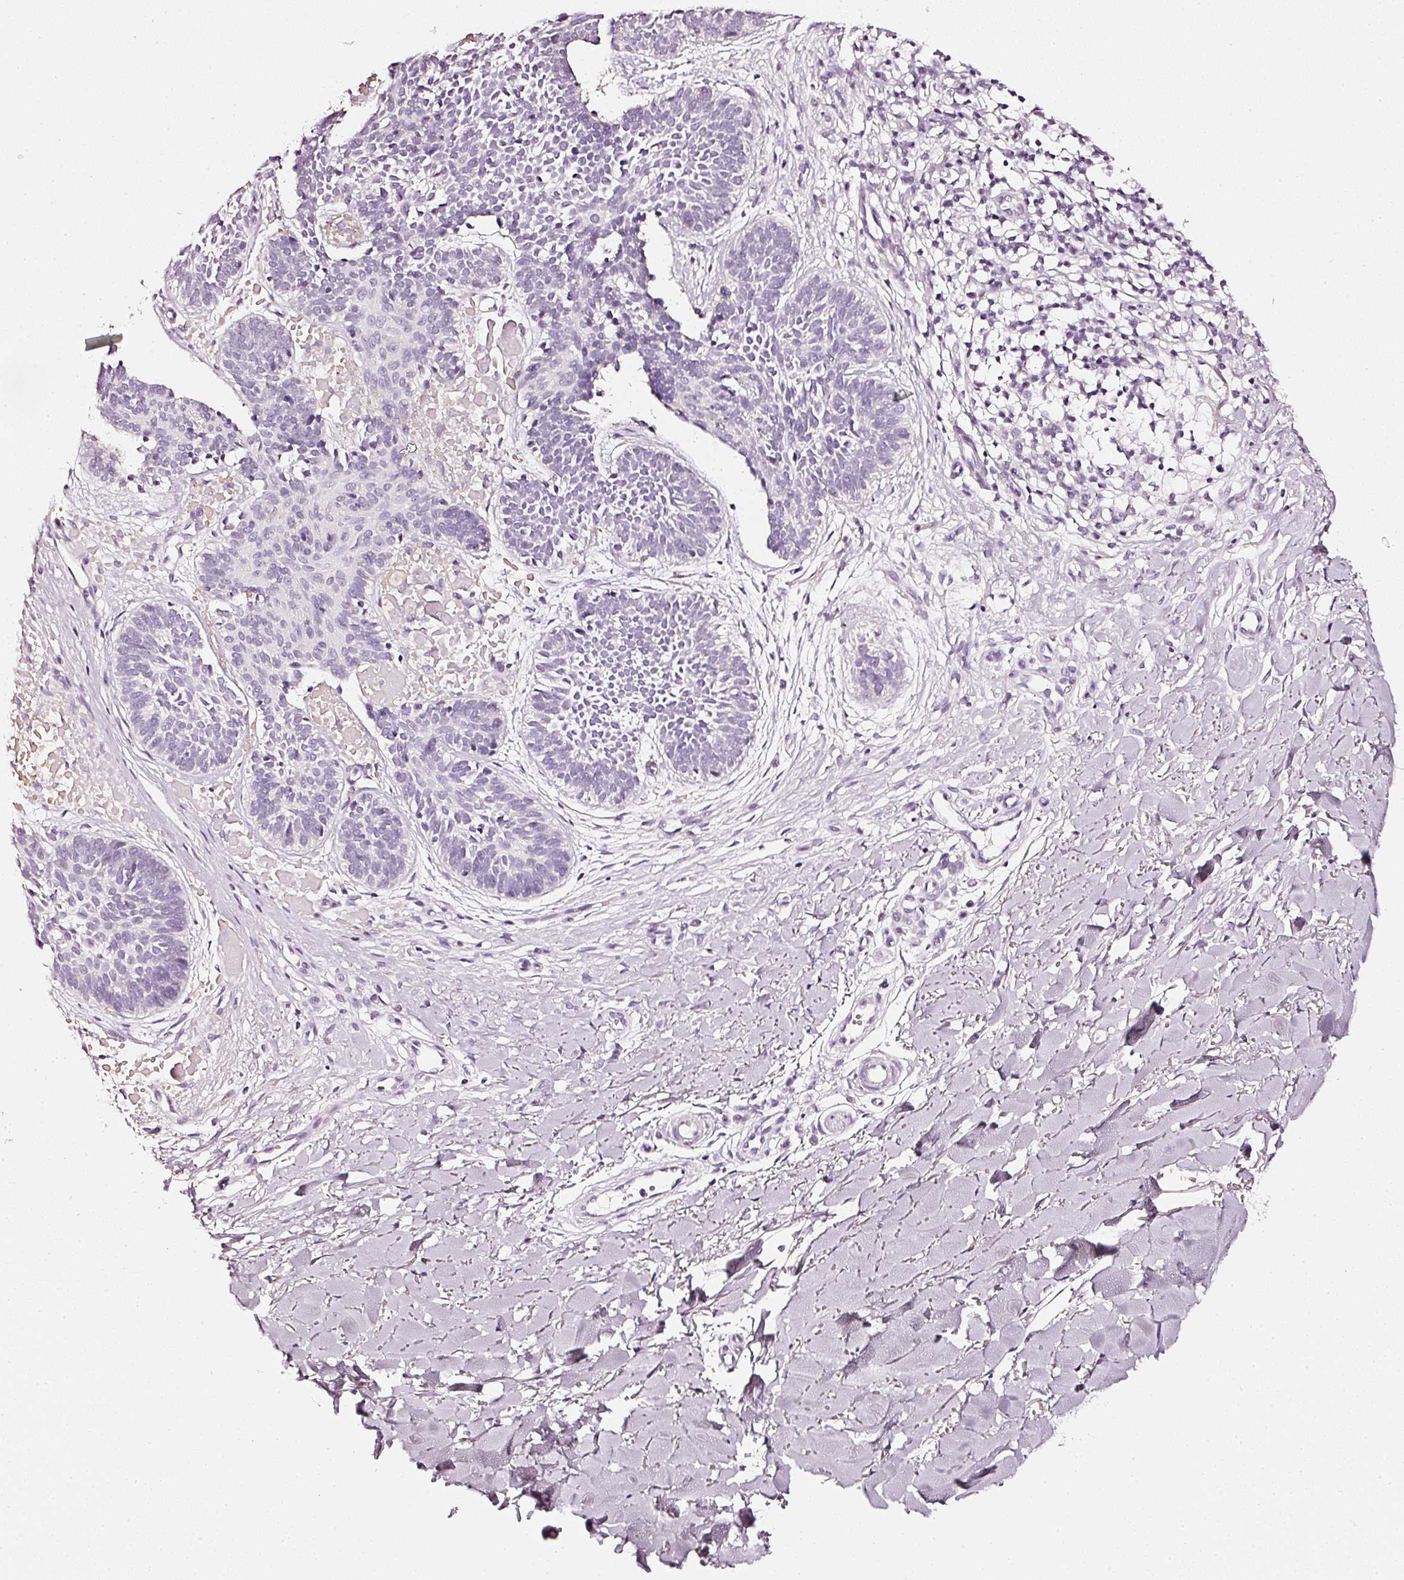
{"staining": {"intensity": "negative", "quantity": "none", "location": "none"}, "tissue": "skin cancer", "cell_type": "Tumor cells", "image_type": "cancer", "snomed": [{"axis": "morphology", "description": "Basal cell carcinoma"}, {"axis": "topography", "description": "Skin"}], "caption": "A photomicrograph of human basal cell carcinoma (skin) is negative for staining in tumor cells. The staining was performed using DAB to visualize the protein expression in brown, while the nuclei were stained in blue with hematoxylin (Magnification: 20x).", "gene": "CNP", "patient": {"sex": "male", "age": 49}}